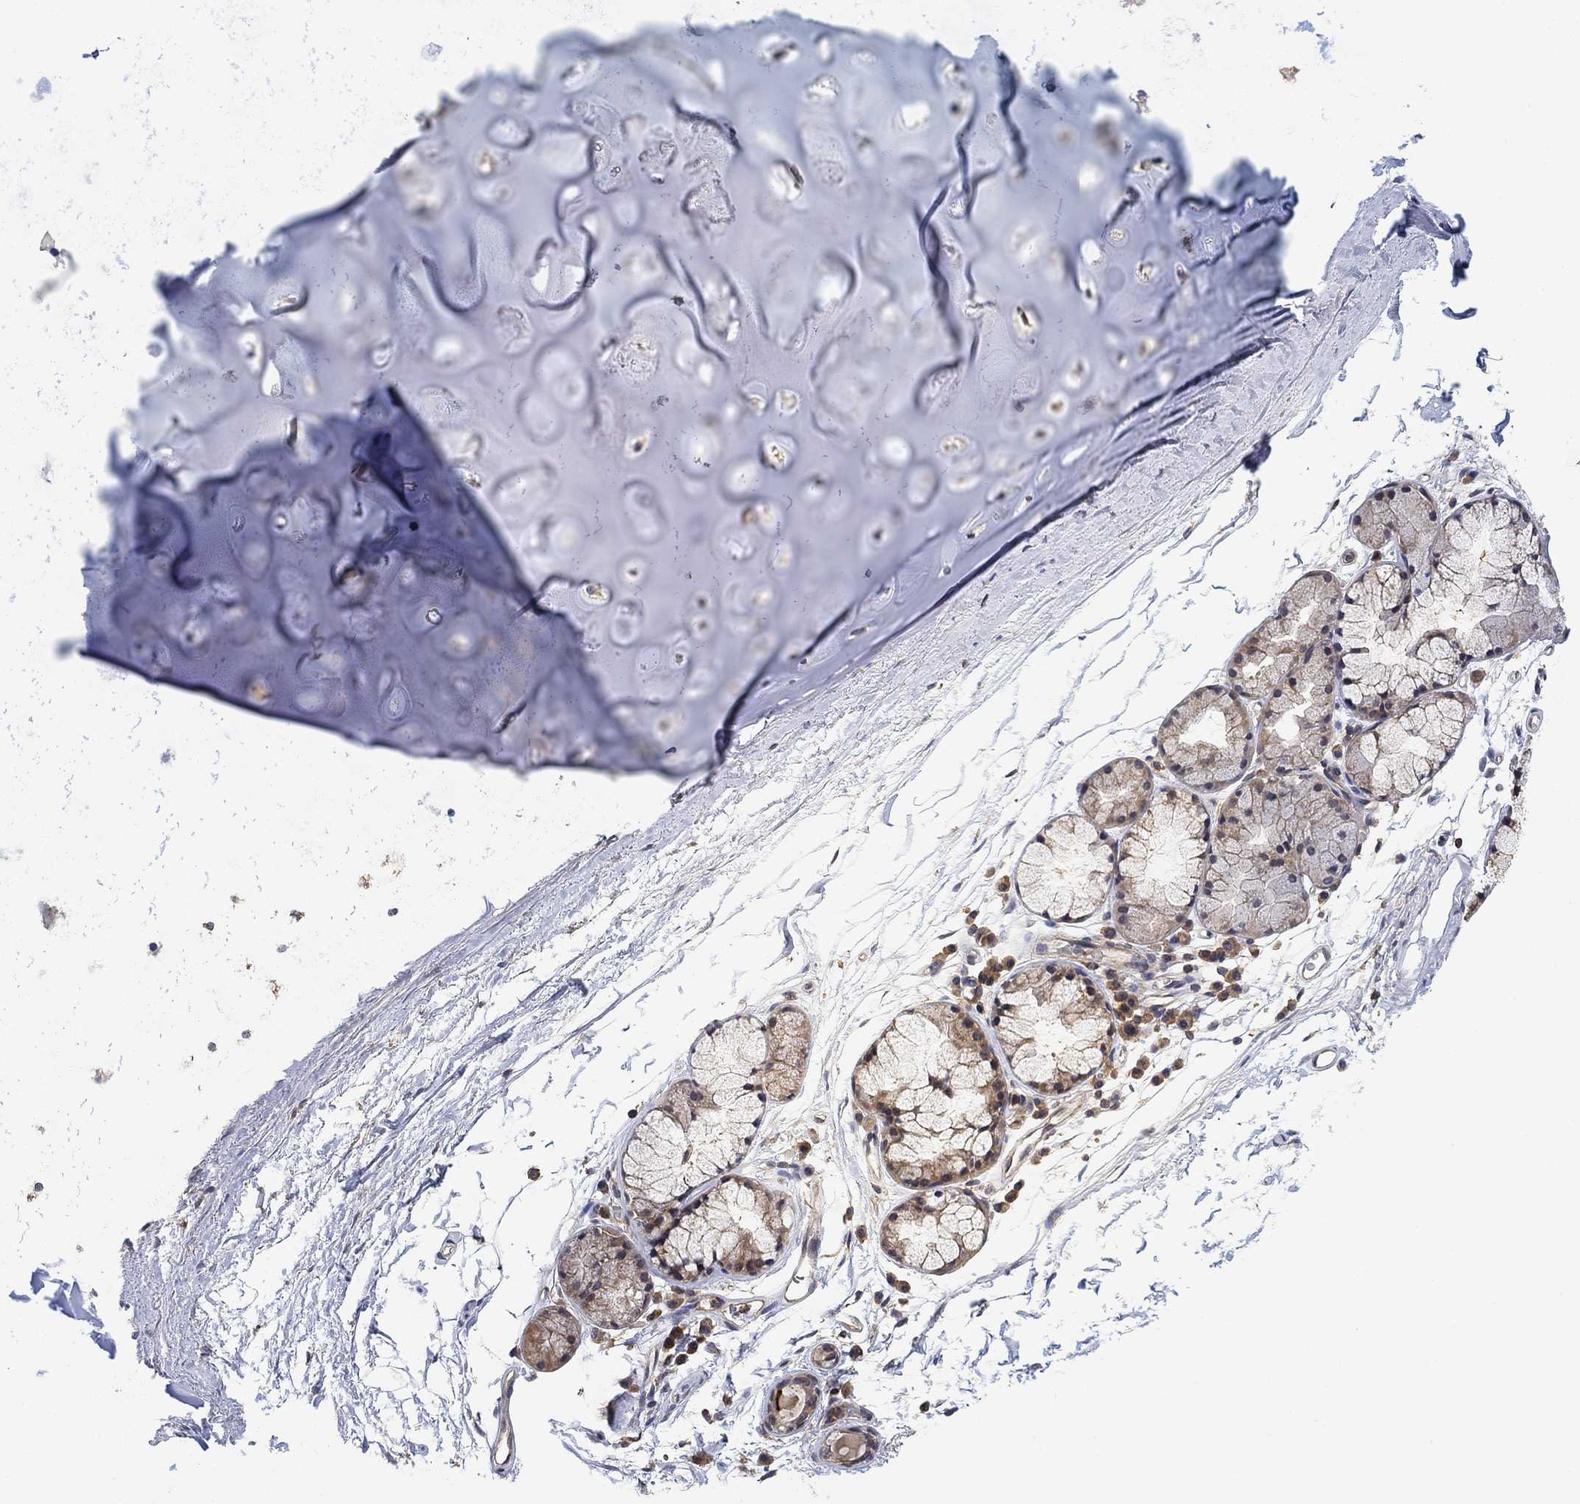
{"staining": {"intensity": "weak", "quantity": "25%-75%", "location": "cytoplasmic/membranous"}, "tissue": "adipose tissue", "cell_type": "Adipocytes", "image_type": "normal", "snomed": [{"axis": "morphology", "description": "Normal tissue, NOS"}, {"axis": "topography", "description": "Lymph node"}, {"axis": "topography", "description": "Bronchus"}], "caption": "Immunohistochemical staining of benign adipose tissue reveals weak cytoplasmic/membranous protein positivity in about 25%-75% of adipocytes.", "gene": "CCDC43", "patient": {"sex": "female", "age": 70}}